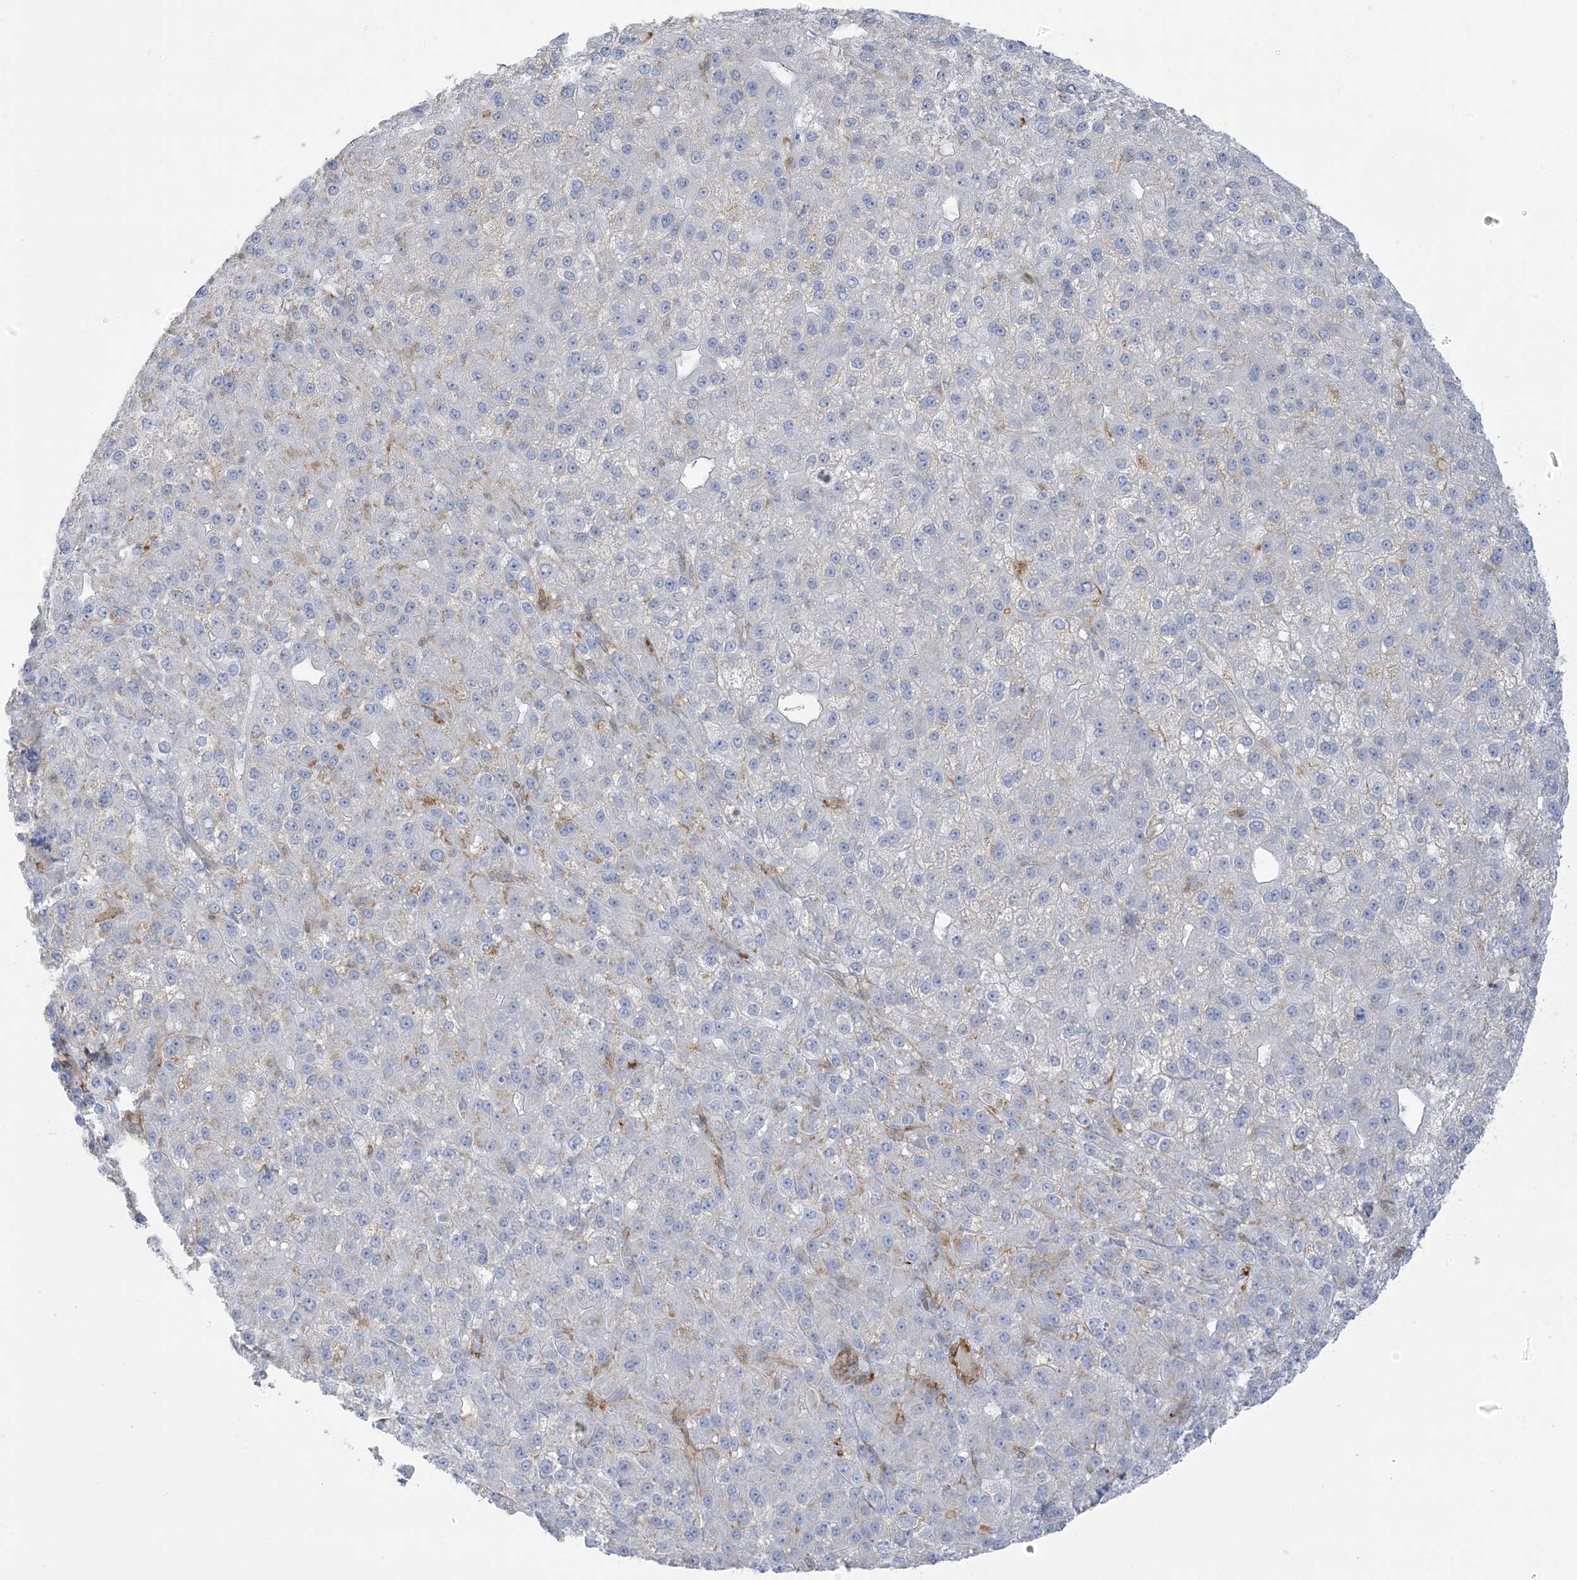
{"staining": {"intensity": "negative", "quantity": "none", "location": "none"}, "tissue": "liver cancer", "cell_type": "Tumor cells", "image_type": "cancer", "snomed": [{"axis": "morphology", "description": "Carcinoma, Hepatocellular, NOS"}, {"axis": "topography", "description": "Liver"}], "caption": "Immunohistochemistry micrograph of neoplastic tissue: hepatocellular carcinoma (liver) stained with DAB (3,3'-diaminobenzidine) reveals no significant protein expression in tumor cells. Brightfield microscopy of IHC stained with DAB (3,3'-diaminobenzidine) (brown) and hematoxylin (blue), captured at high magnification.", "gene": "ICMT", "patient": {"sex": "male", "age": 67}}